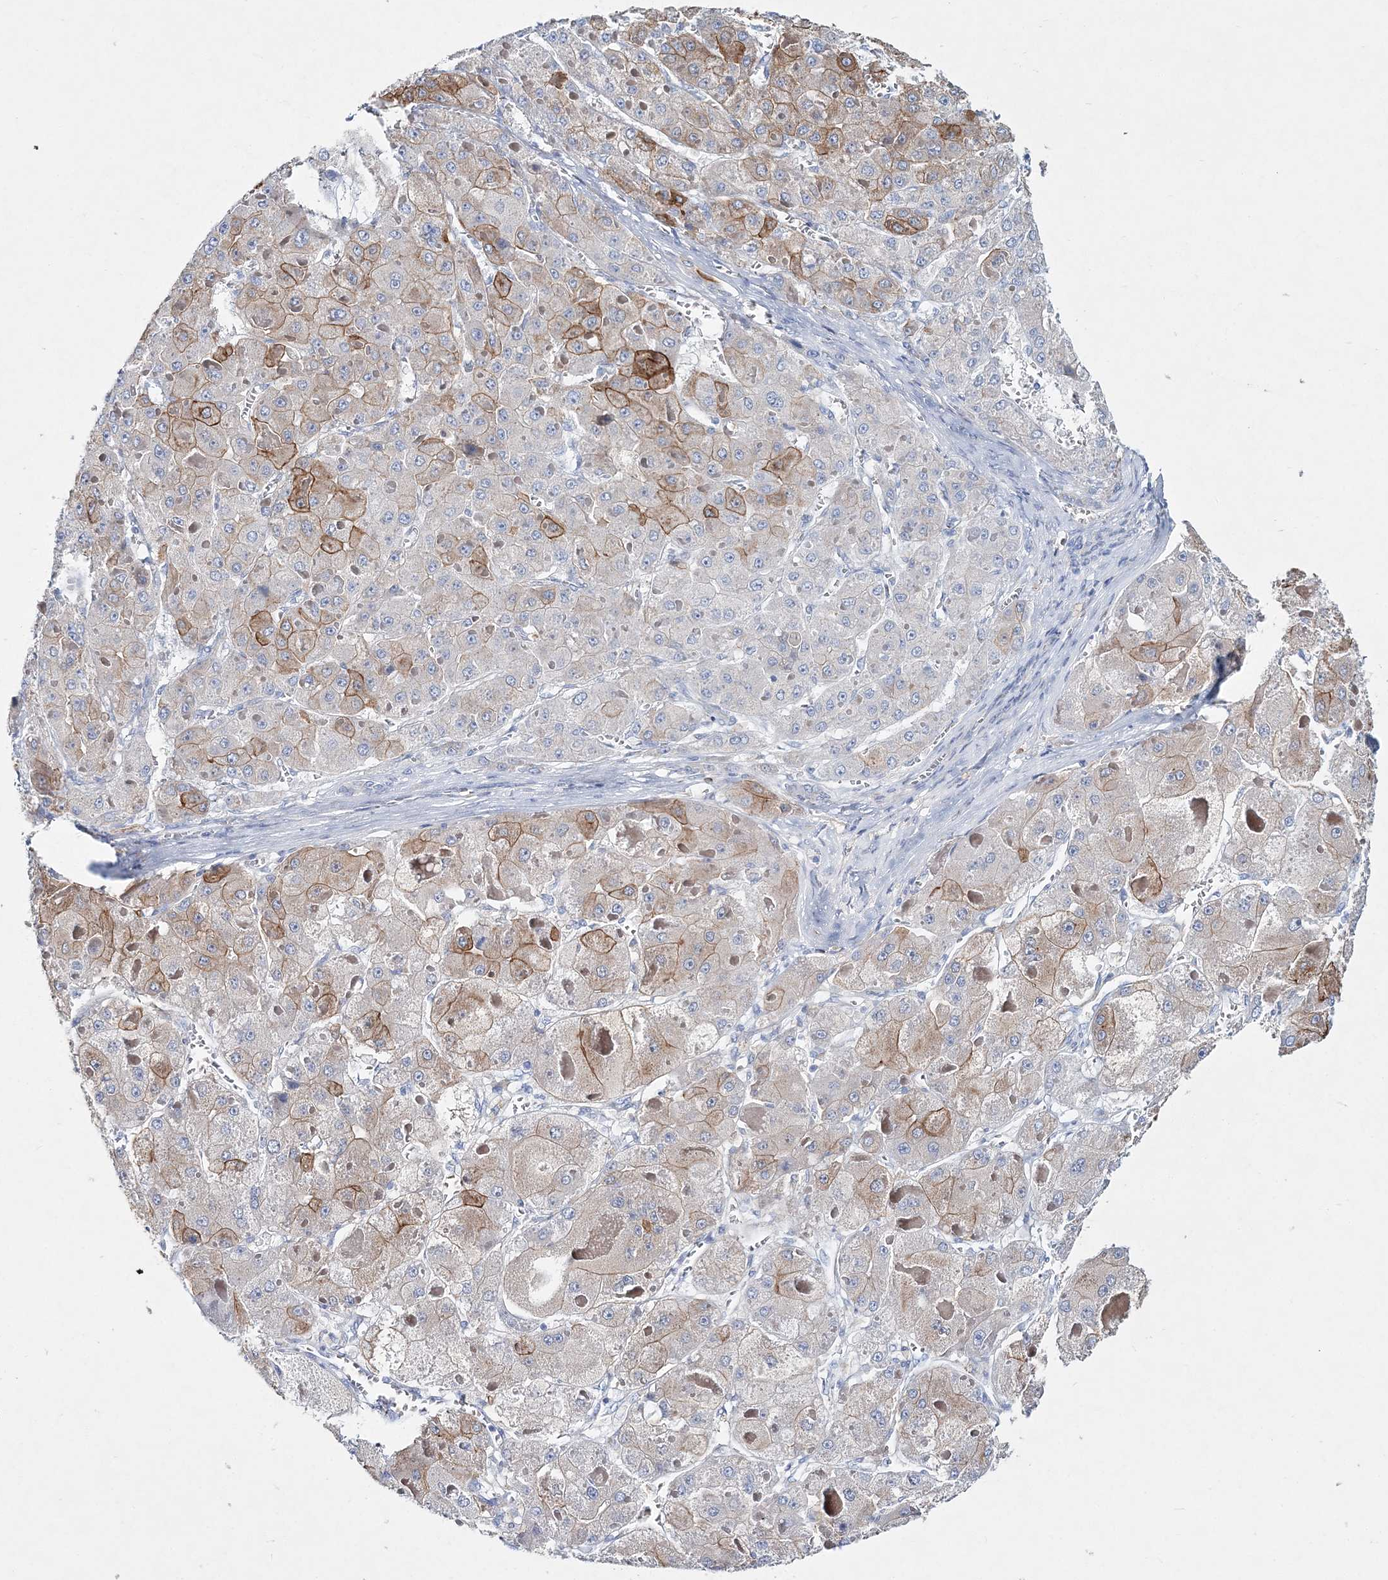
{"staining": {"intensity": "strong", "quantity": "25%-75%", "location": "cytoplasmic/membranous"}, "tissue": "liver cancer", "cell_type": "Tumor cells", "image_type": "cancer", "snomed": [{"axis": "morphology", "description": "Carcinoma, Hepatocellular, NOS"}, {"axis": "topography", "description": "Liver"}], "caption": "This is a histology image of immunohistochemistry staining of hepatocellular carcinoma (liver), which shows strong staining in the cytoplasmic/membranous of tumor cells.", "gene": "ADGRL1", "patient": {"sex": "female", "age": 73}}